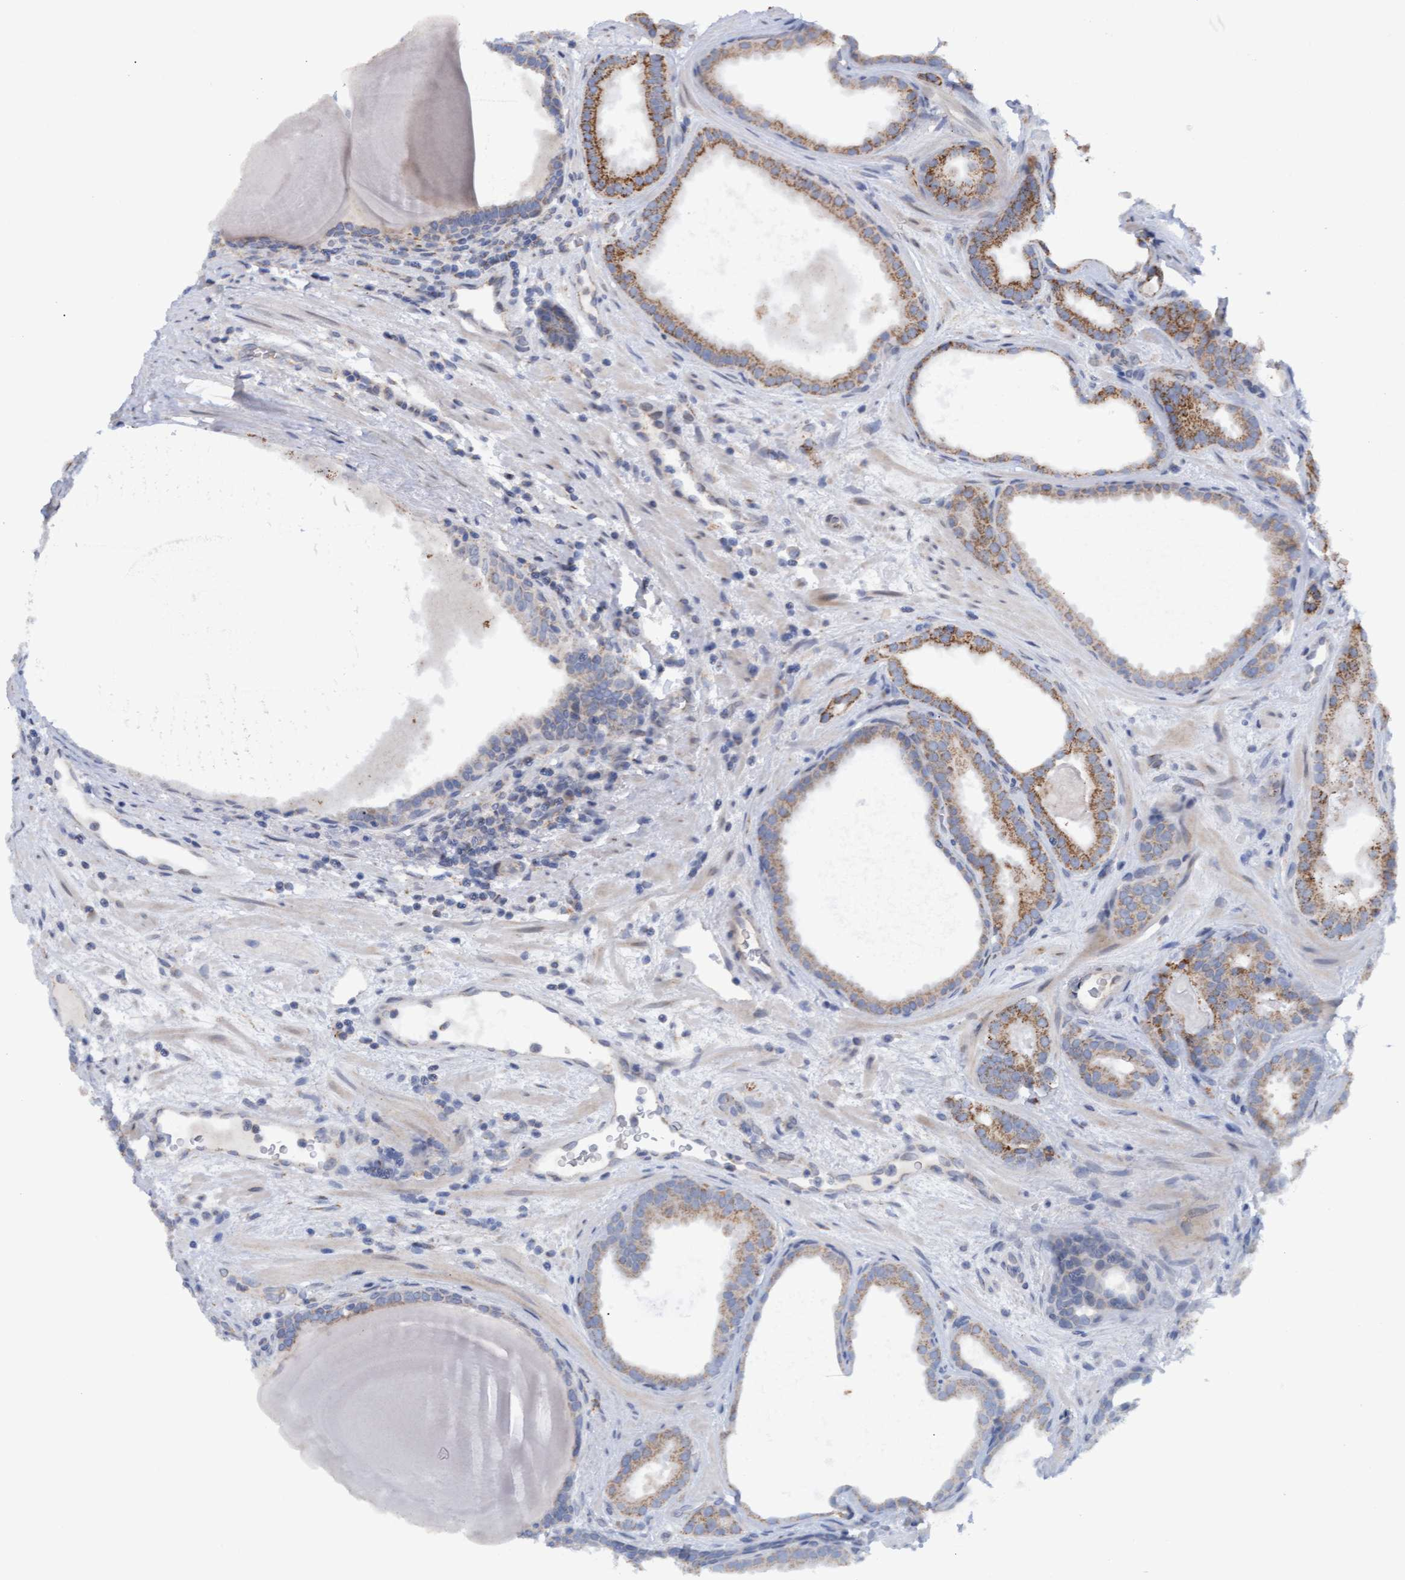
{"staining": {"intensity": "moderate", "quantity": ">75%", "location": "cytoplasmic/membranous"}, "tissue": "prostate cancer", "cell_type": "Tumor cells", "image_type": "cancer", "snomed": [{"axis": "morphology", "description": "Adenocarcinoma, High grade"}, {"axis": "topography", "description": "Prostate"}], "caption": "Tumor cells exhibit medium levels of moderate cytoplasmic/membranous expression in approximately >75% of cells in human adenocarcinoma (high-grade) (prostate). The staining was performed using DAB (3,3'-diaminobenzidine) to visualize the protein expression in brown, while the nuclei were stained in blue with hematoxylin (Magnification: 20x).", "gene": "MGLL", "patient": {"sex": "male", "age": 60}}